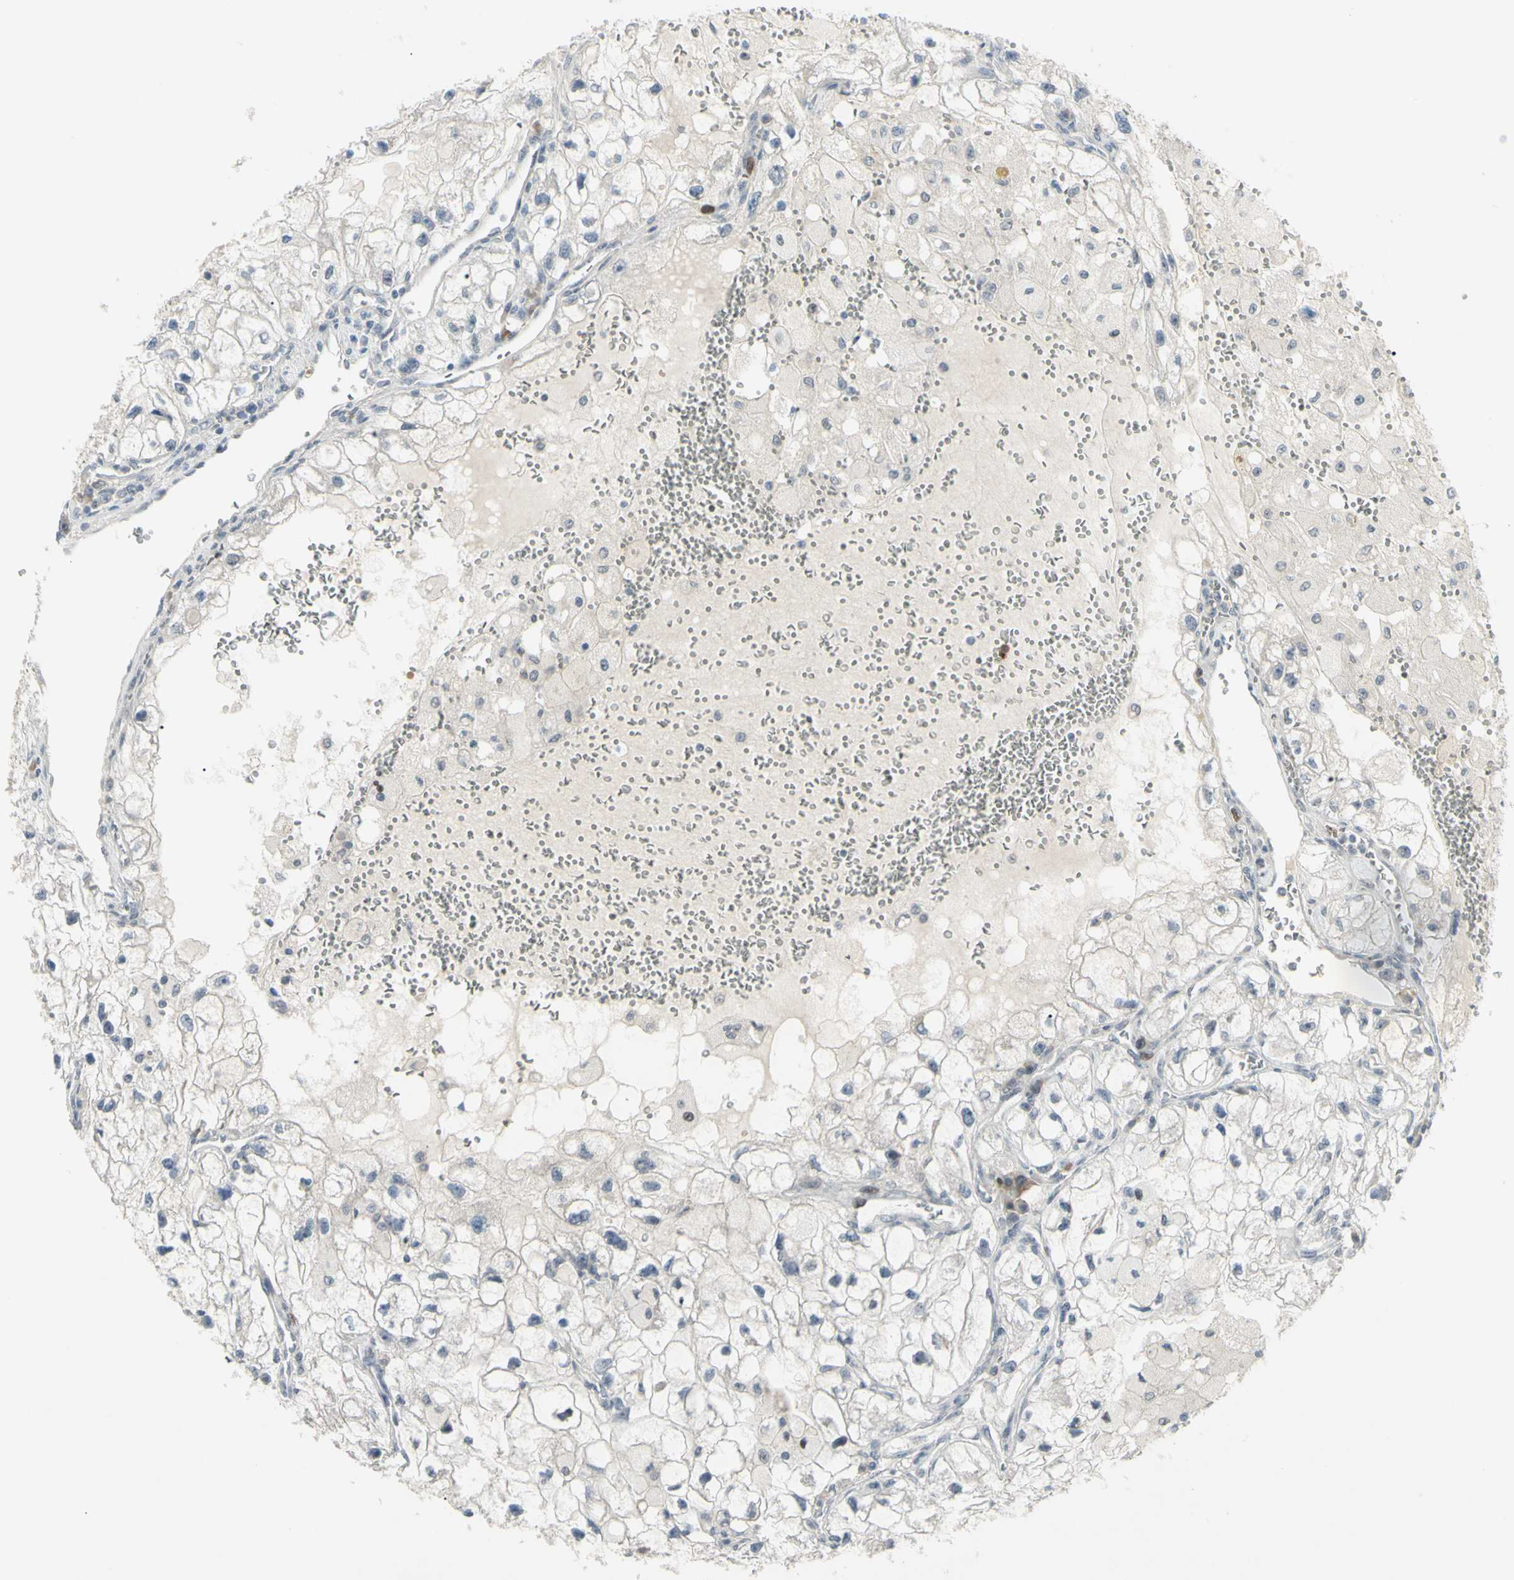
{"staining": {"intensity": "negative", "quantity": "none", "location": "none"}, "tissue": "renal cancer", "cell_type": "Tumor cells", "image_type": "cancer", "snomed": [{"axis": "morphology", "description": "Adenocarcinoma, NOS"}, {"axis": "topography", "description": "Kidney"}], "caption": "An image of adenocarcinoma (renal) stained for a protein demonstrates no brown staining in tumor cells.", "gene": "ETNK1", "patient": {"sex": "female", "age": 70}}